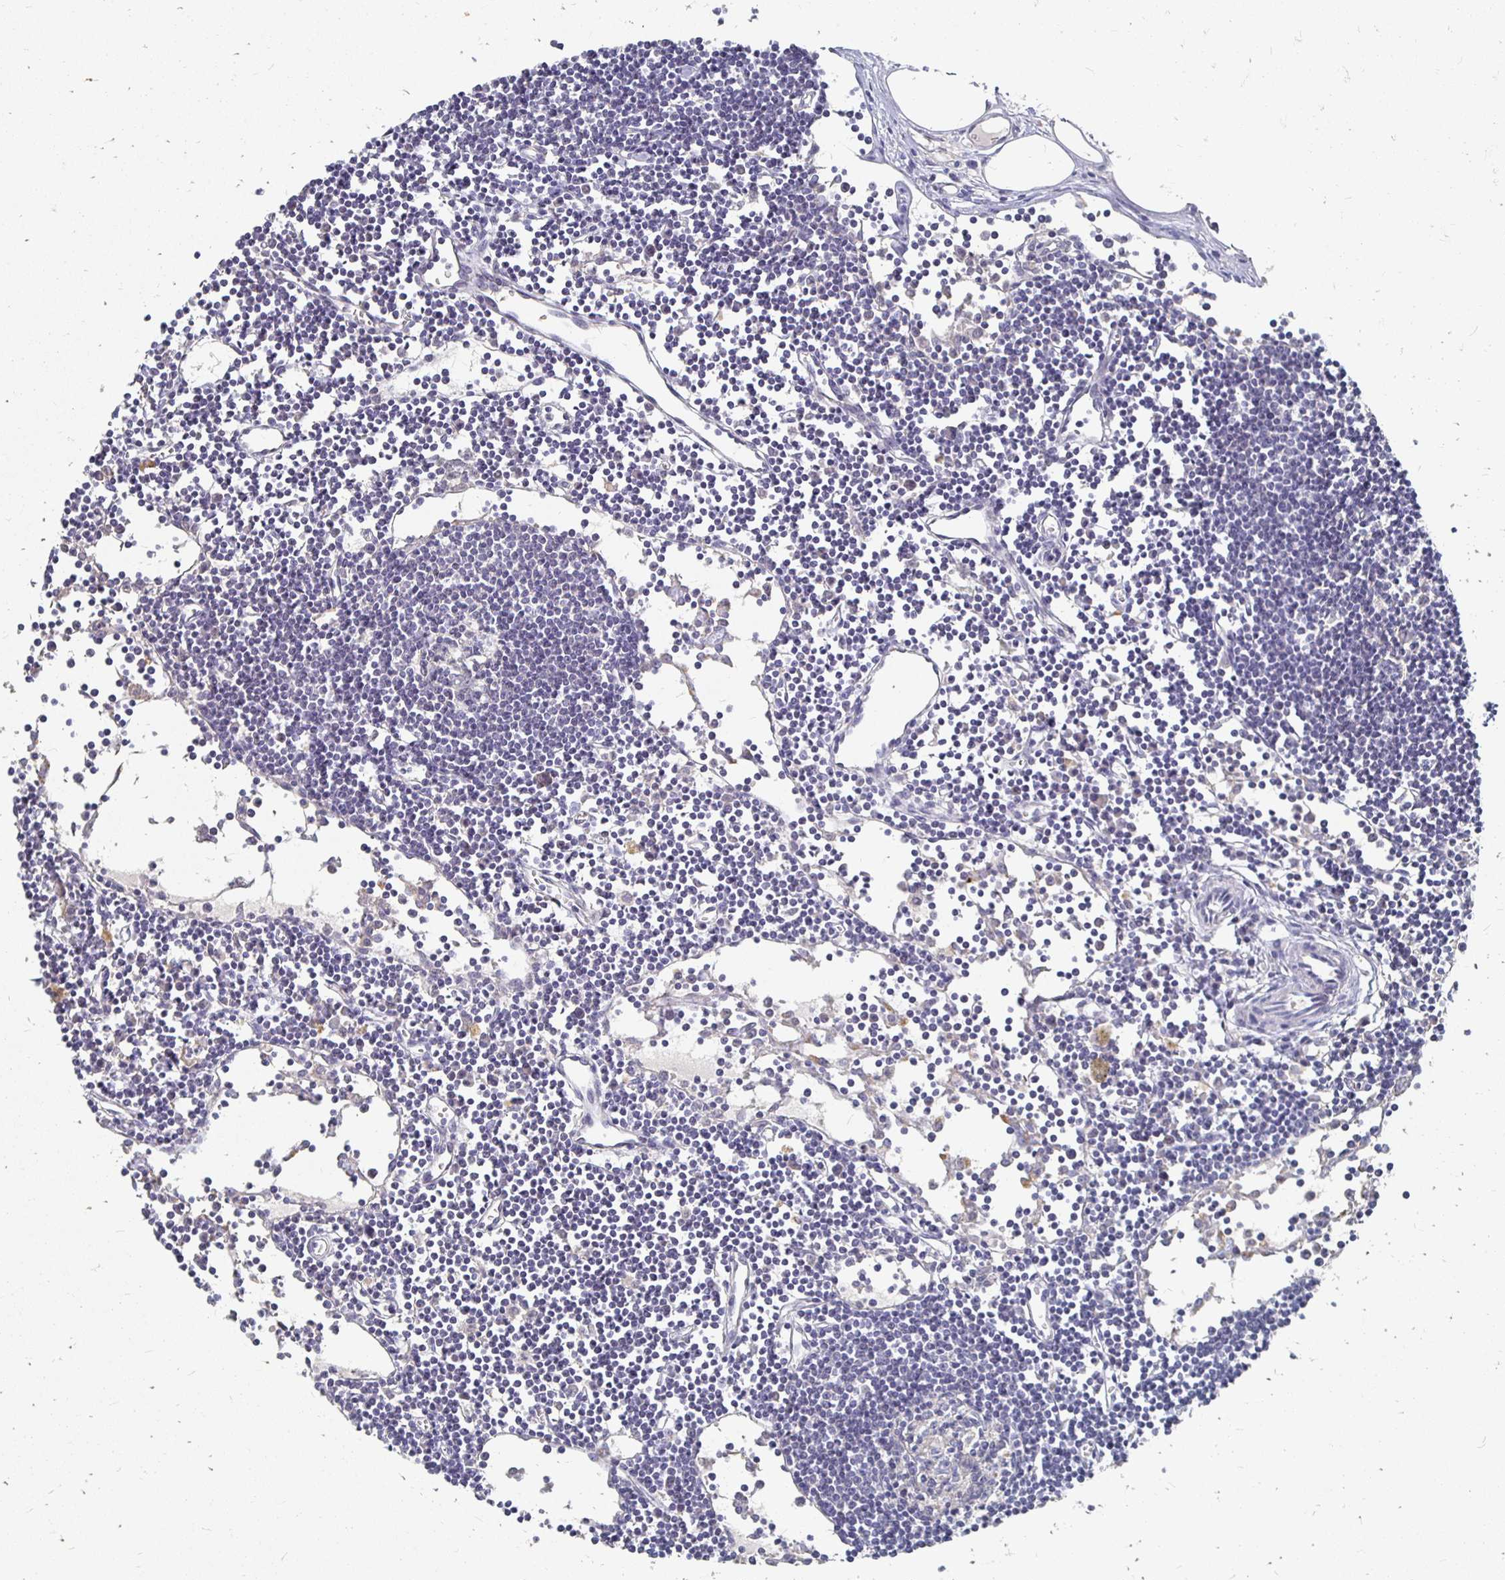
{"staining": {"intensity": "negative", "quantity": "none", "location": "none"}, "tissue": "lymph node", "cell_type": "Germinal center cells", "image_type": "normal", "snomed": [{"axis": "morphology", "description": "Normal tissue, NOS"}, {"axis": "topography", "description": "Lymph node"}], "caption": "Immunohistochemical staining of normal human lymph node exhibits no significant staining in germinal center cells.", "gene": "FKRP", "patient": {"sex": "female", "age": 65}}